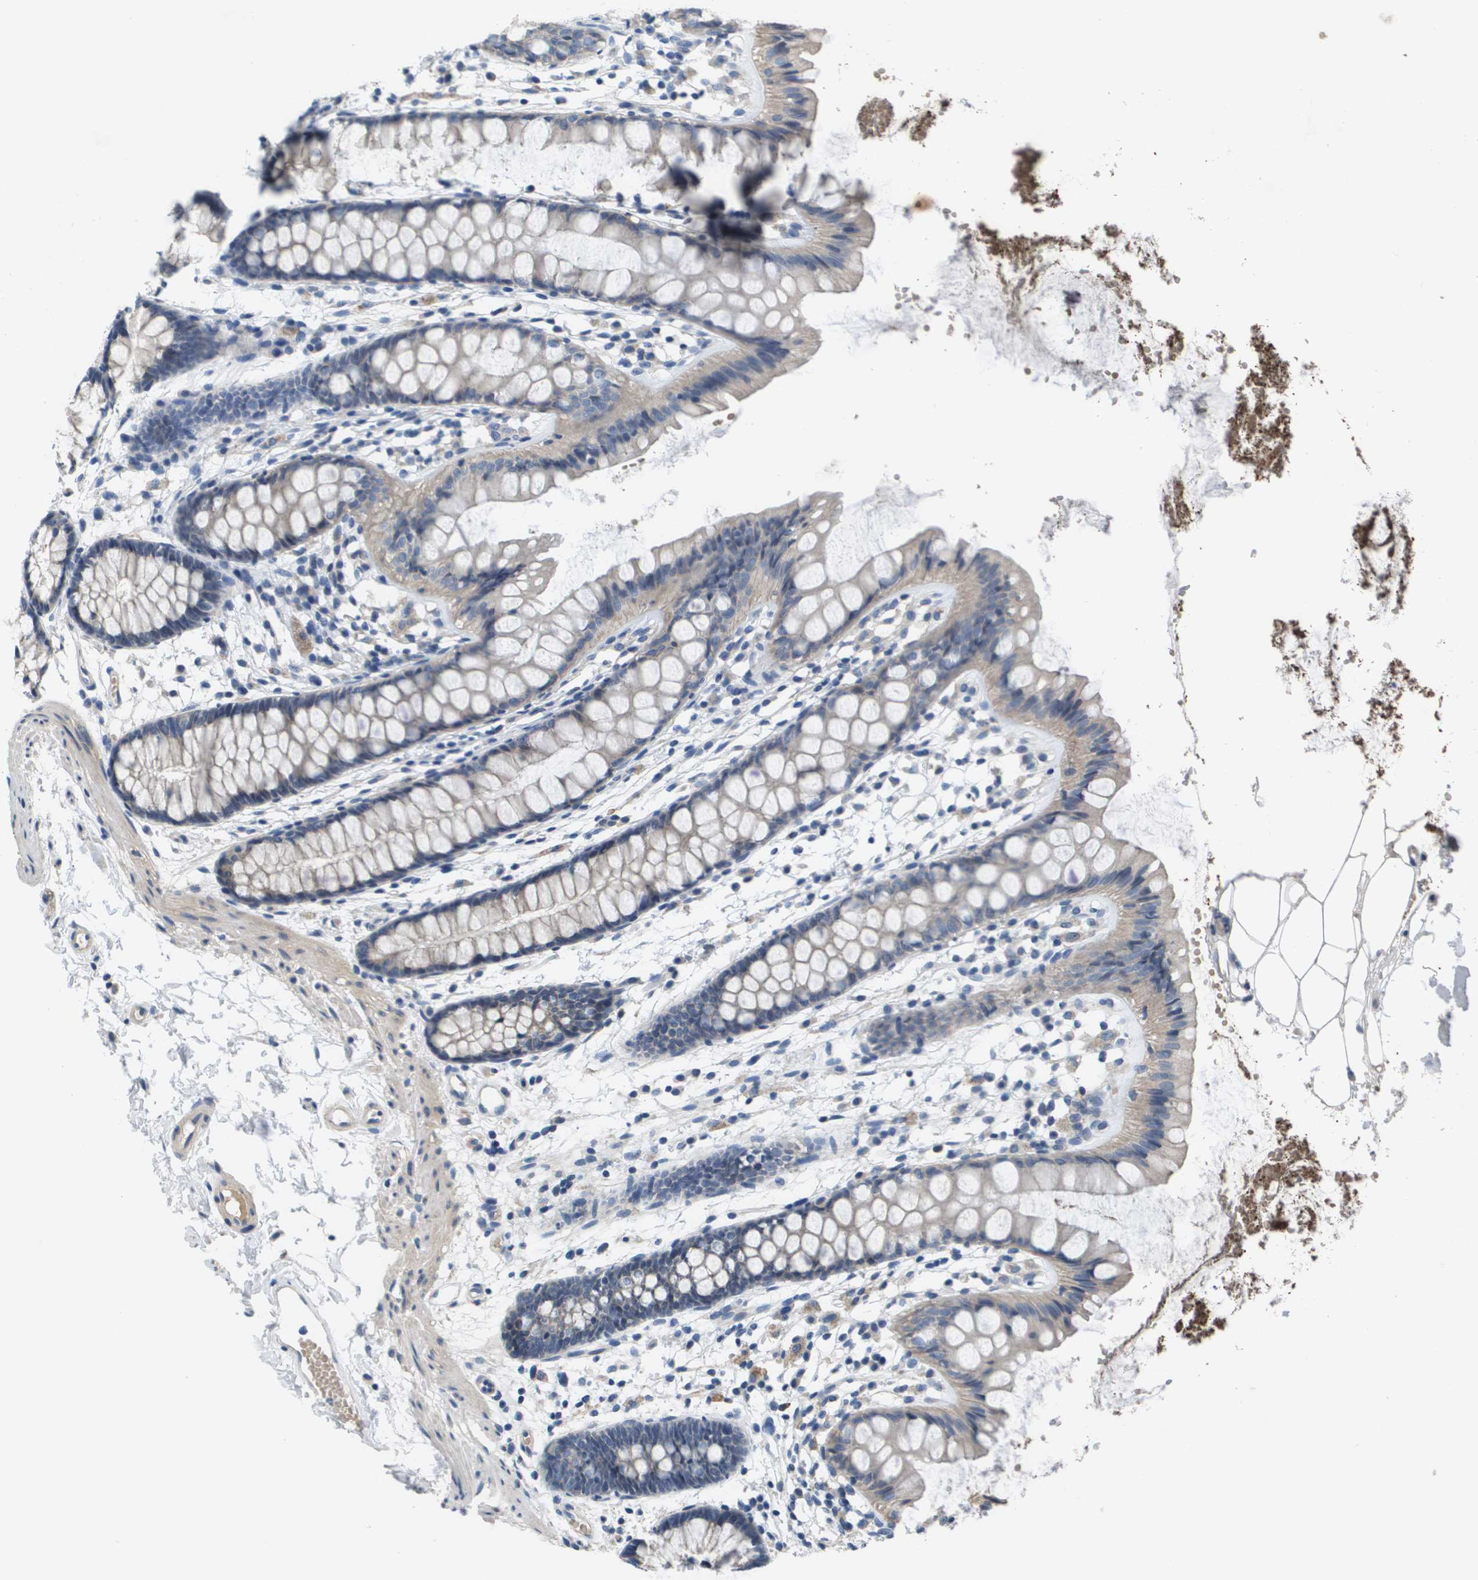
{"staining": {"intensity": "weak", "quantity": "<25%", "location": "cytoplasmic/membranous"}, "tissue": "rectum", "cell_type": "Glandular cells", "image_type": "normal", "snomed": [{"axis": "morphology", "description": "Normal tissue, NOS"}, {"axis": "topography", "description": "Rectum"}], "caption": "IHC of unremarkable rectum demonstrates no staining in glandular cells. The staining was performed using DAB (3,3'-diaminobenzidine) to visualize the protein expression in brown, while the nuclei were stained in blue with hematoxylin (Magnification: 20x).", "gene": "NCS1", "patient": {"sex": "female", "age": 66}}